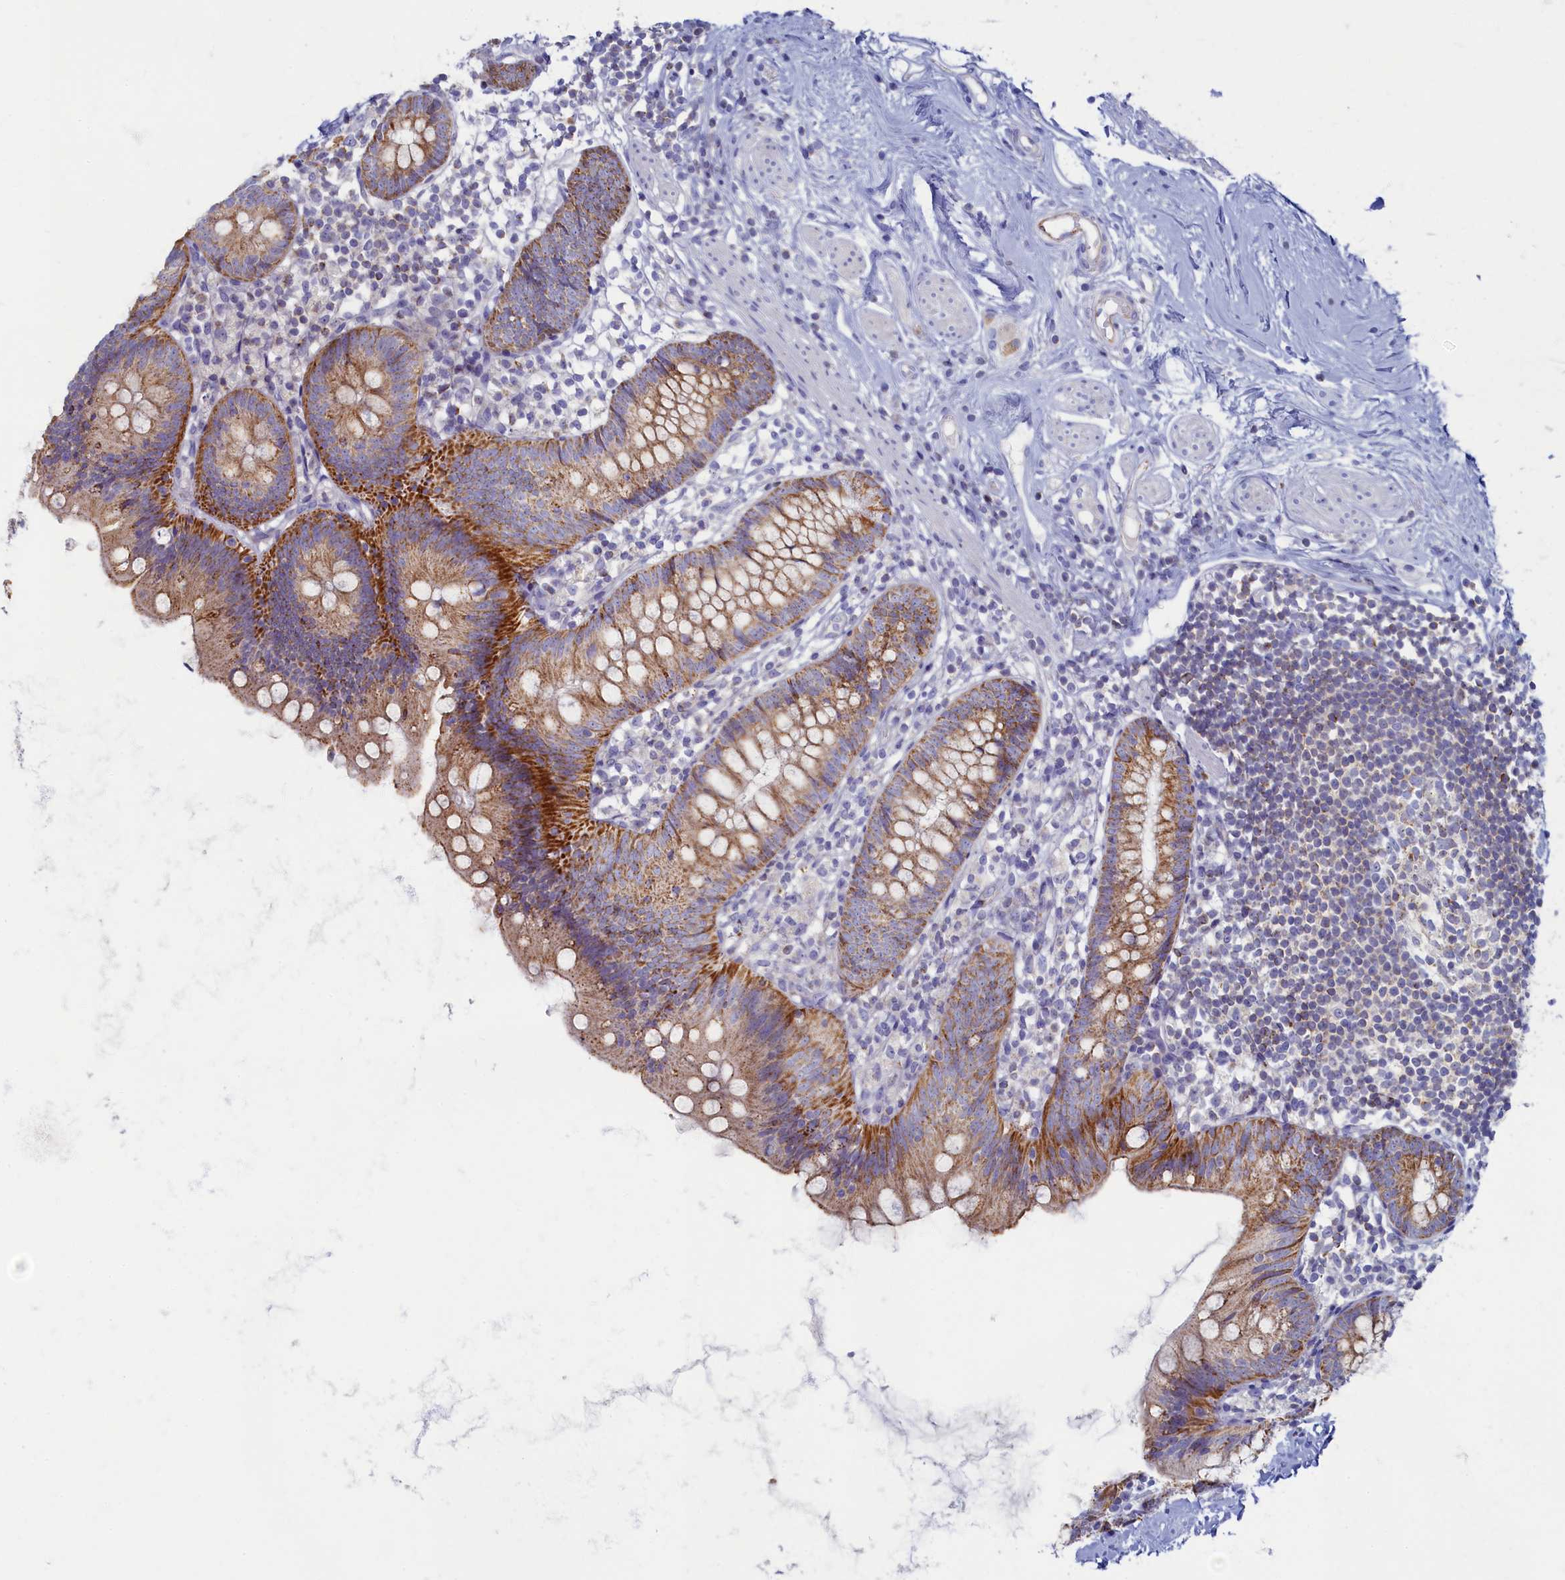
{"staining": {"intensity": "moderate", "quantity": ">75%", "location": "cytoplasmic/membranous"}, "tissue": "appendix", "cell_type": "Glandular cells", "image_type": "normal", "snomed": [{"axis": "morphology", "description": "Normal tissue, NOS"}, {"axis": "topography", "description": "Appendix"}], "caption": "Immunohistochemistry (DAB) staining of benign human appendix shows moderate cytoplasmic/membranous protein expression in approximately >75% of glandular cells.", "gene": "OCIAD2", "patient": {"sex": "female", "age": 62}}